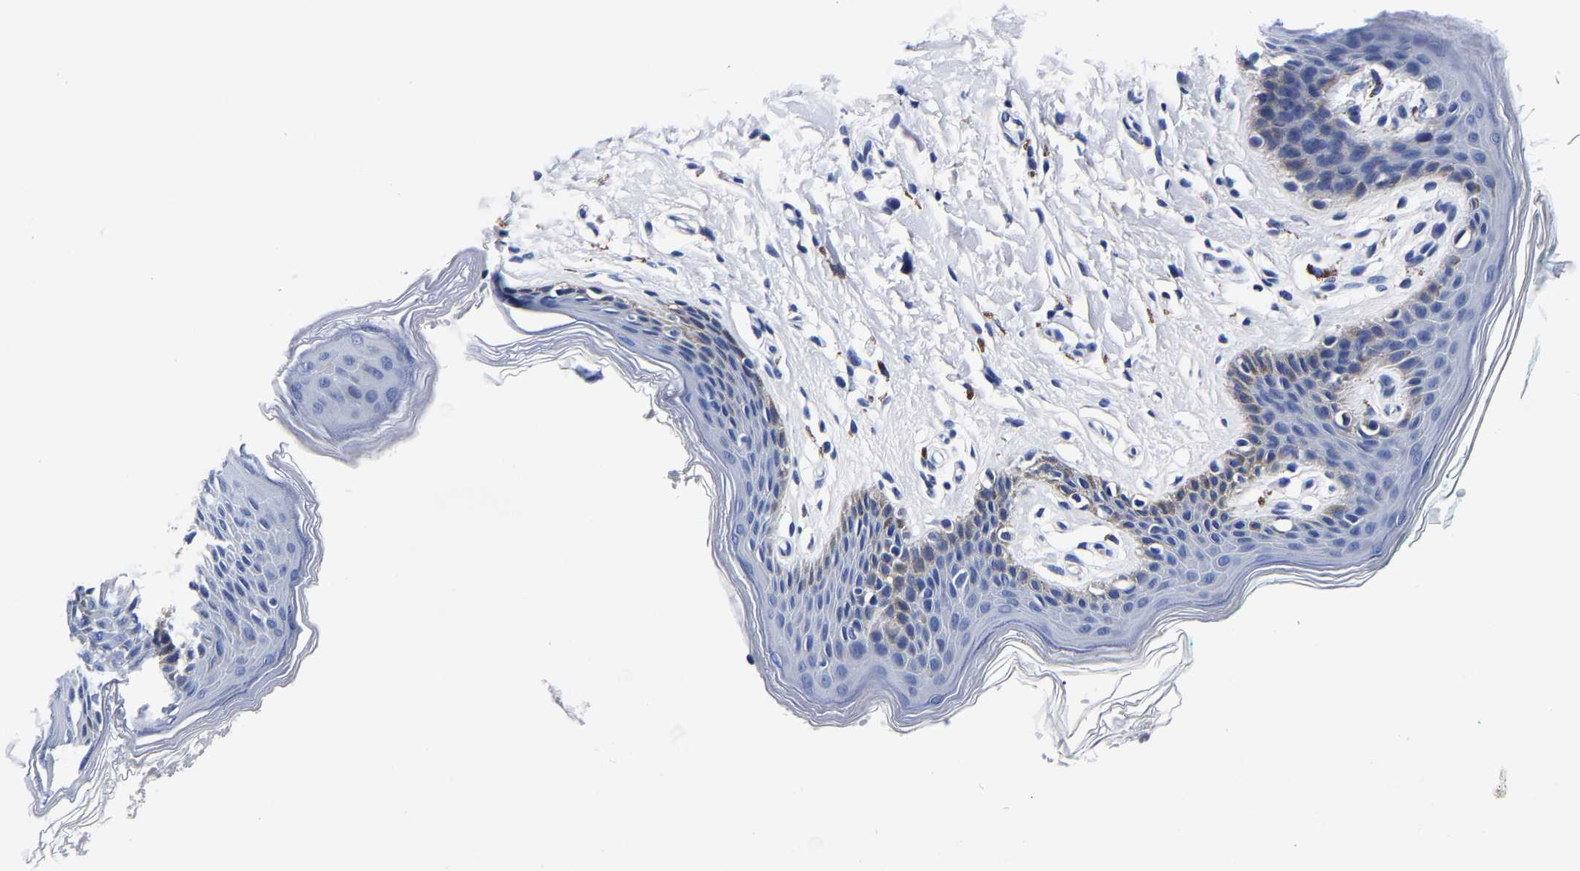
{"staining": {"intensity": "weak", "quantity": "<25%", "location": "cytoplasmic/membranous"}, "tissue": "skin", "cell_type": "Epidermal cells", "image_type": "normal", "snomed": [{"axis": "morphology", "description": "Normal tissue, NOS"}, {"axis": "topography", "description": "Vulva"}], "caption": "DAB immunohistochemical staining of normal human skin exhibits no significant expression in epidermal cells.", "gene": "CPA2", "patient": {"sex": "female", "age": 66}}